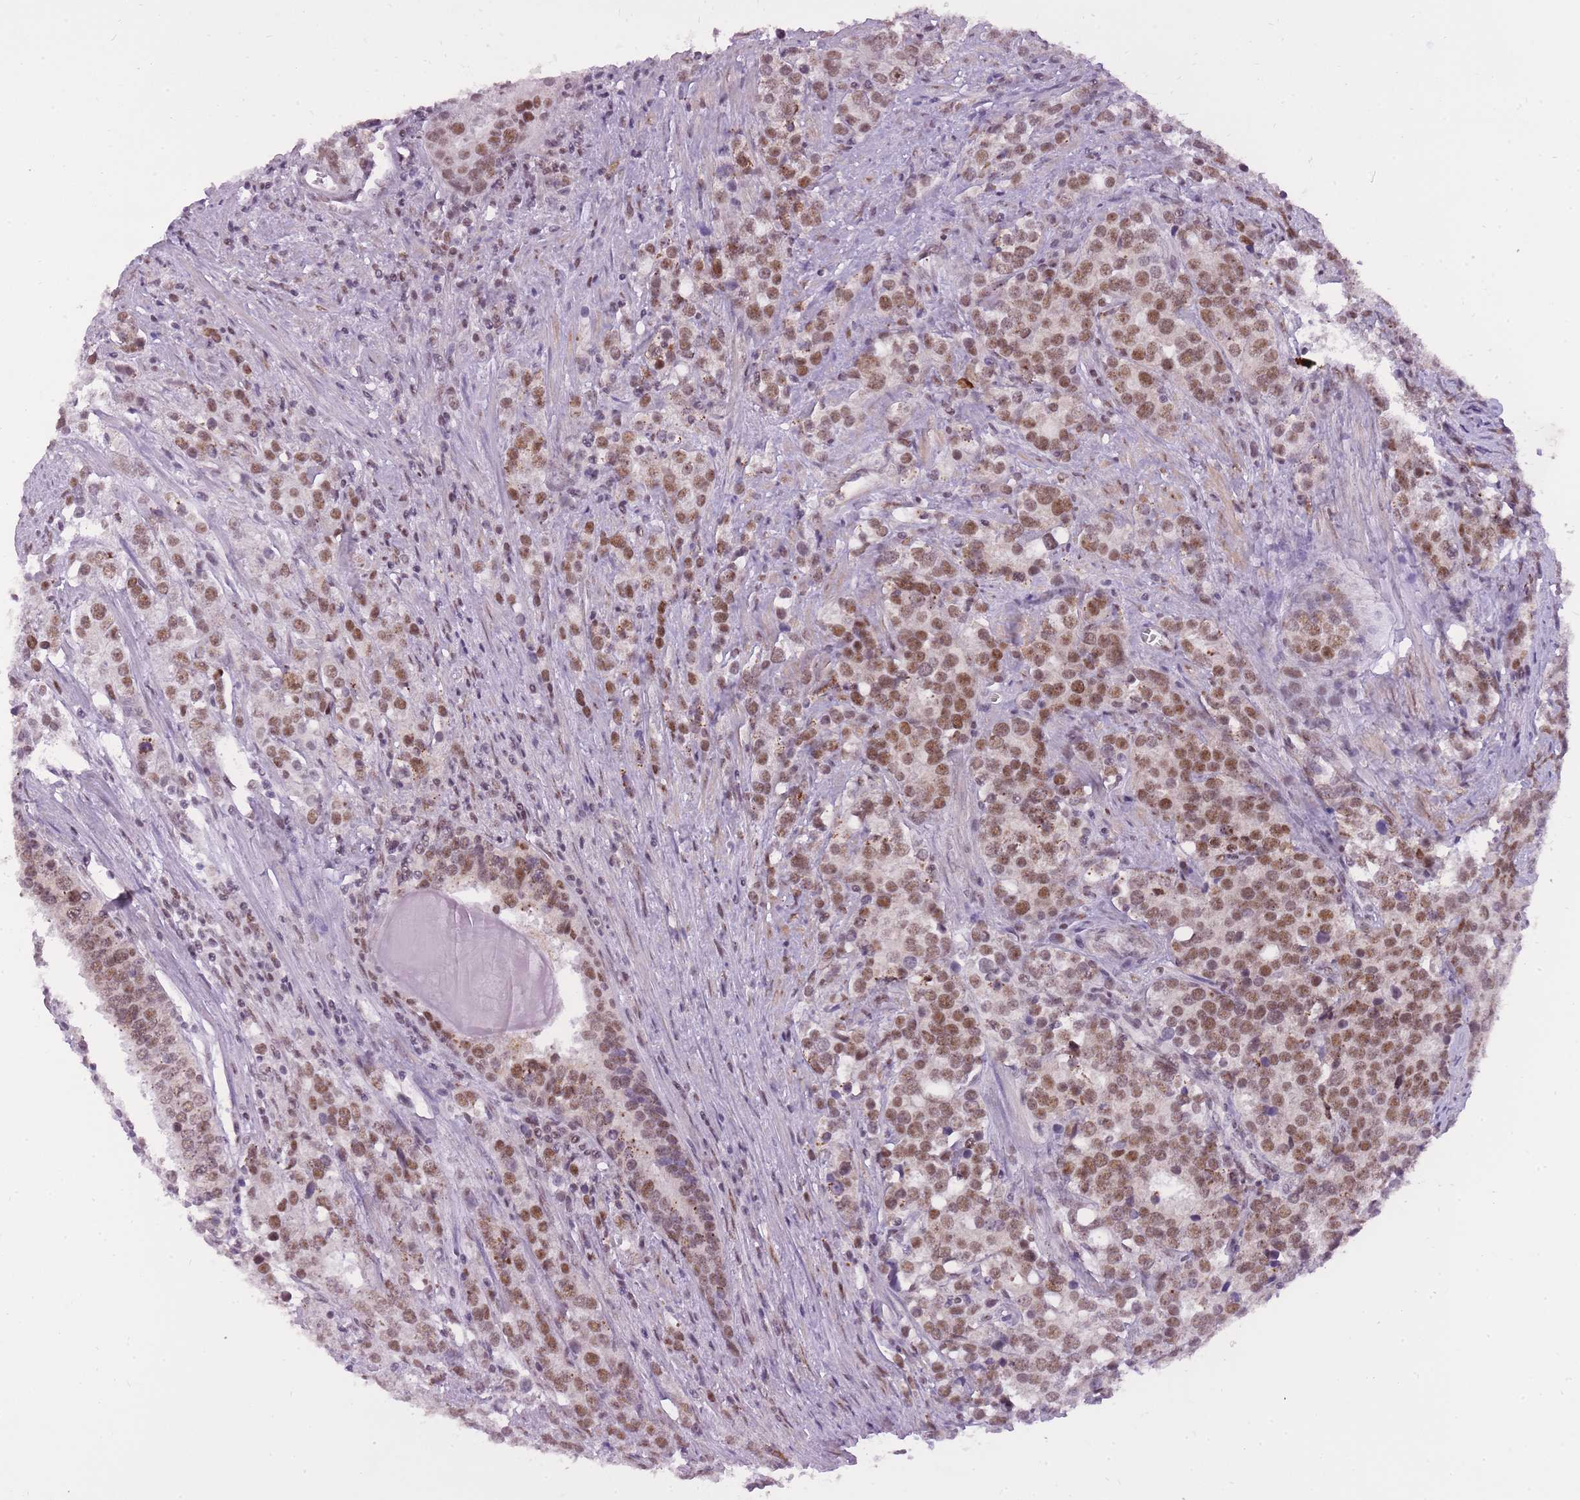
{"staining": {"intensity": "moderate", "quantity": ">75%", "location": "nuclear"}, "tissue": "prostate cancer", "cell_type": "Tumor cells", "image_type": "cancer", "snomed": [{"axis": "morphology", "description": "Adenocarcinoma, High grade"}, {"axis": "topography", "description": "Prostate"}], "caption": "Moderate nuclear protein positivity is seen in approximately >75% of tumor cells in prostate adenocarcinoma (high-grade).", "gene": "TIGD1", "patient": {"sex": "male", "age": 71}}